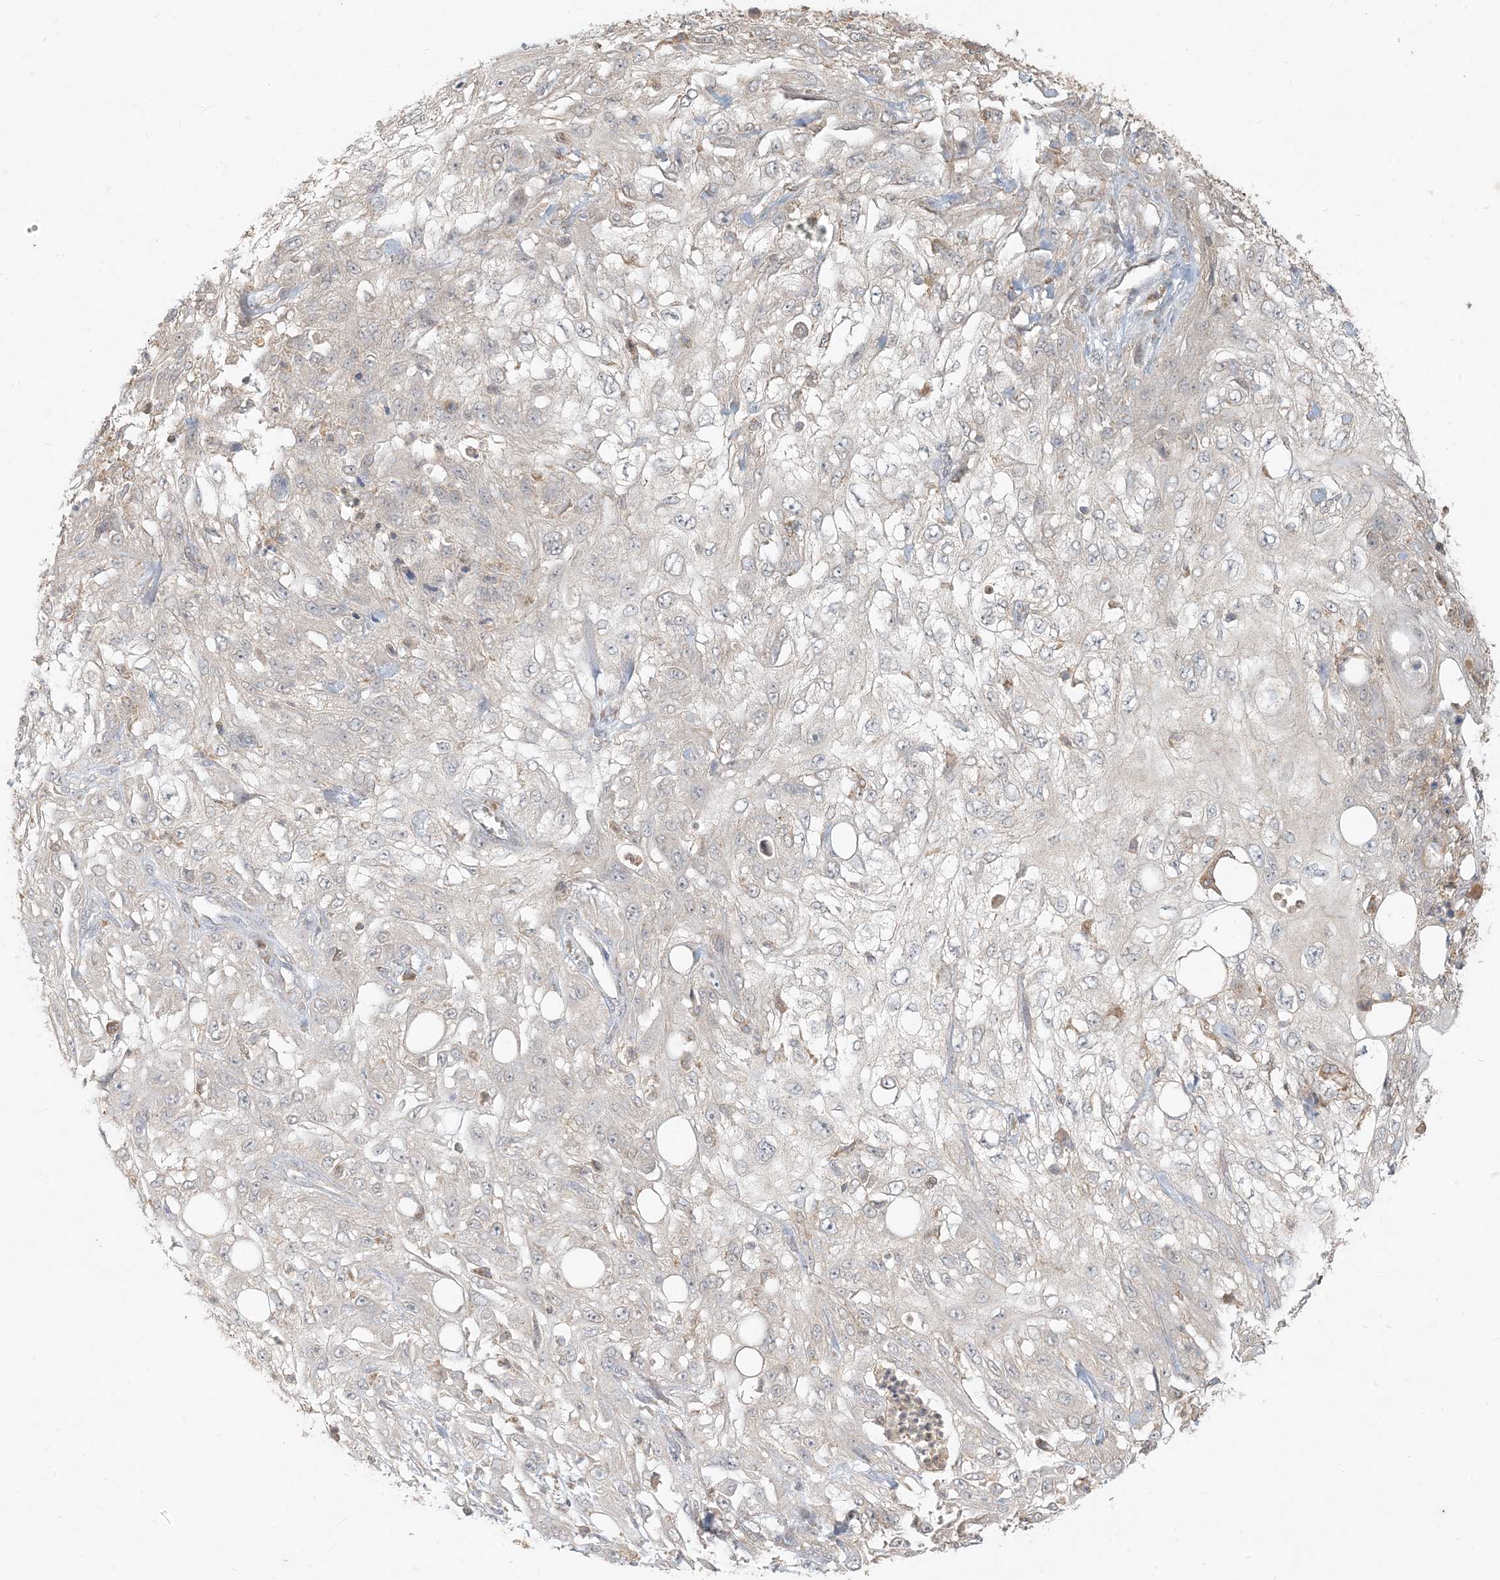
{"staining": {"intensity": "negative", "quantity": "none", "location": "none"}, "tissue": "skin cancer", "cell_type": "Tumor cells", "image_type": "cancer", "snomed": [{"axis": "morphology", "description": "Squamous cell carcinoma, NOS"}, {"axis": "topography", "description": "Skin"}], "caption": "An image of human skin squamous cell carcinoma is negative for staining in tumor cells. (DAB (3,3'-diaminobenzidine) immunohistochemistry, high magnification).", "gene": "MCOLN1", "patient": {"sex": "male", "age": 75}}